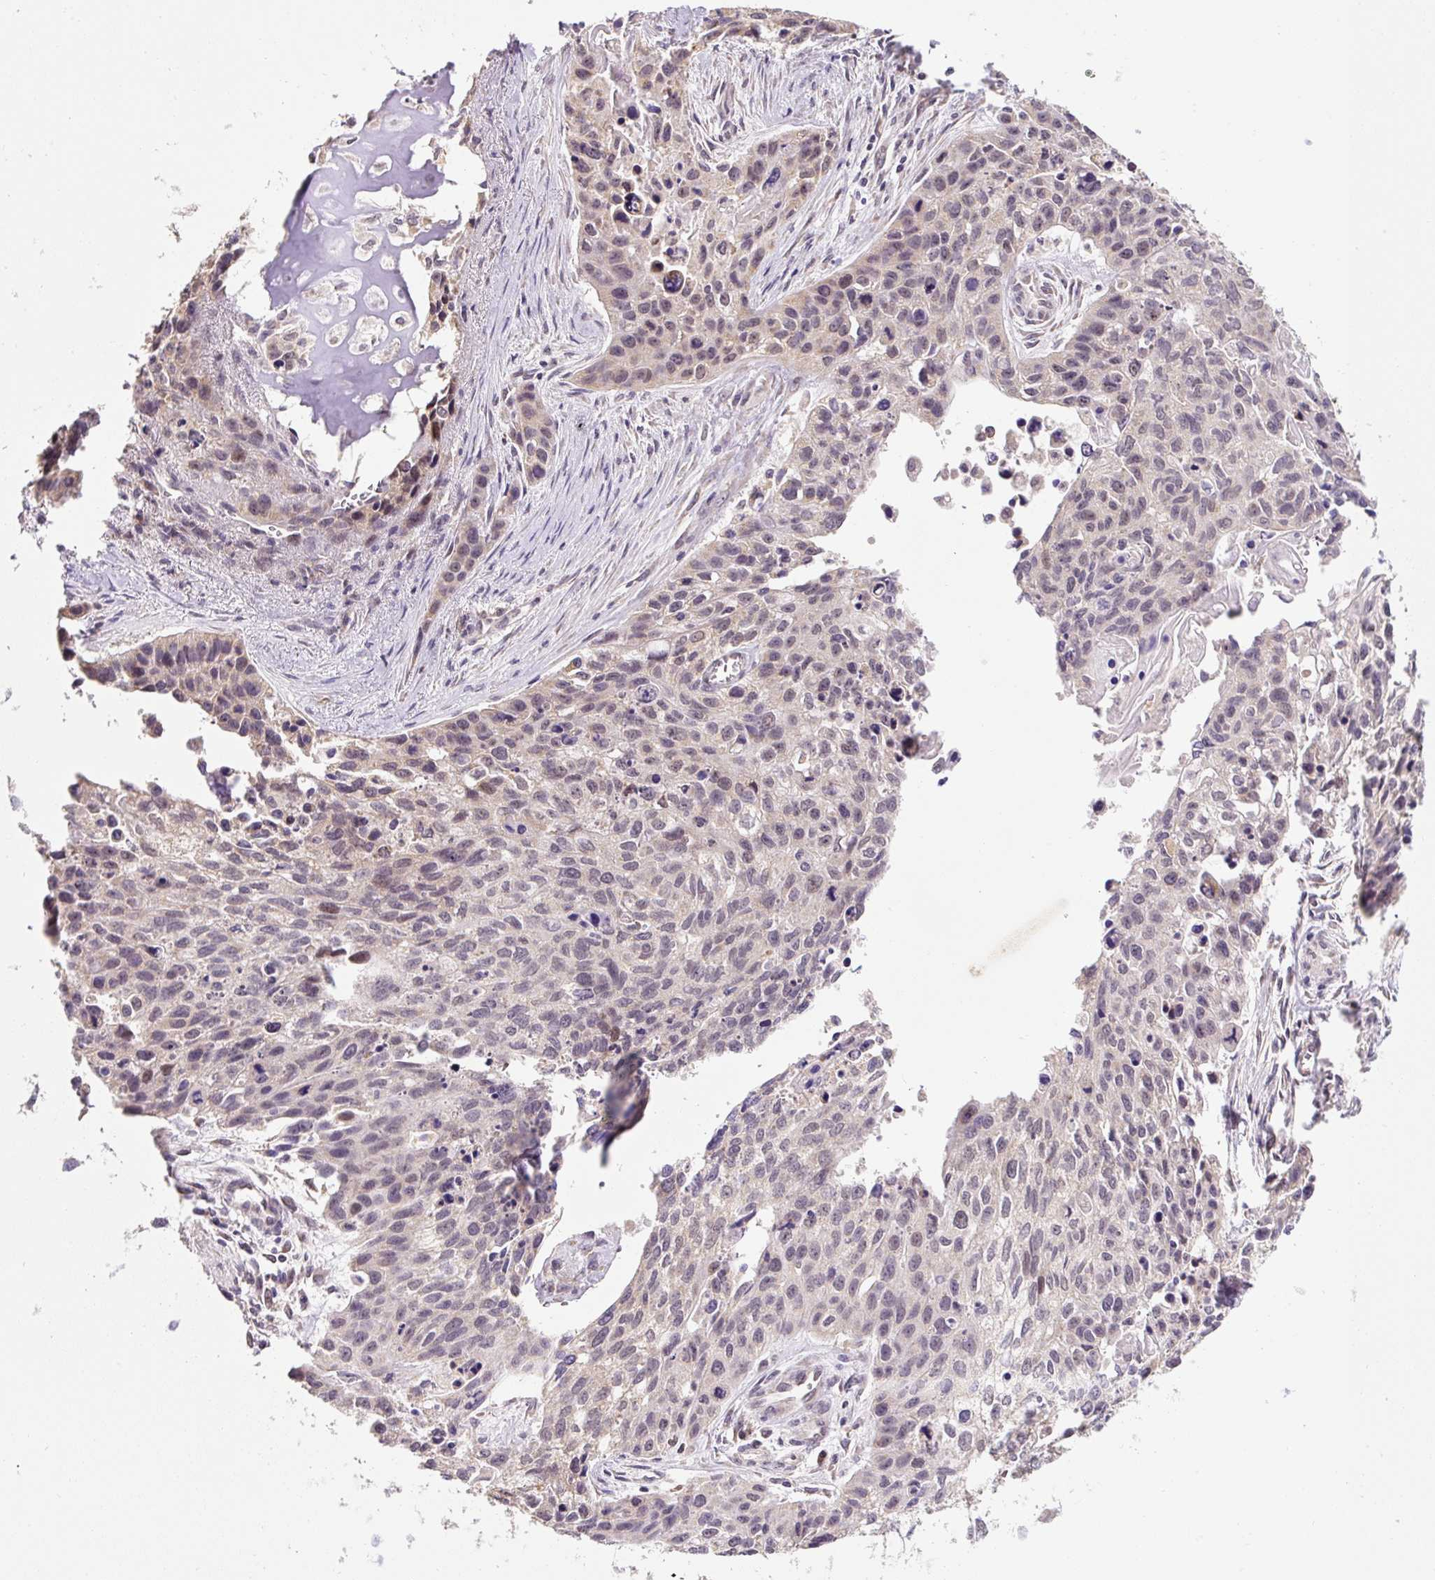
{"staining": {"intensity": "moderate", "quantity": "<25%", "location": "cytoplasmic/membranous,nuclear"}, "tissue": "lung cancer", "cell_type": "Tumor cells", "image_type": "cancer", "snomed": [{"axis": "morphology", "description": "Squamous cell carcinoma, NOS"}, {"axis": "topography", "description": "Lung"}], "caption": "Immunohistochemical staining of human squamous cell carcinoma (lung) displays low levels of moderate cytoplasmic/membranous and nuclear expression in approximately <25% of tumor cells. (IHC, brightfield microscopy, high magnification).", "gene": "MFSD9", "patient": {"sex": "male", "age": 74}}